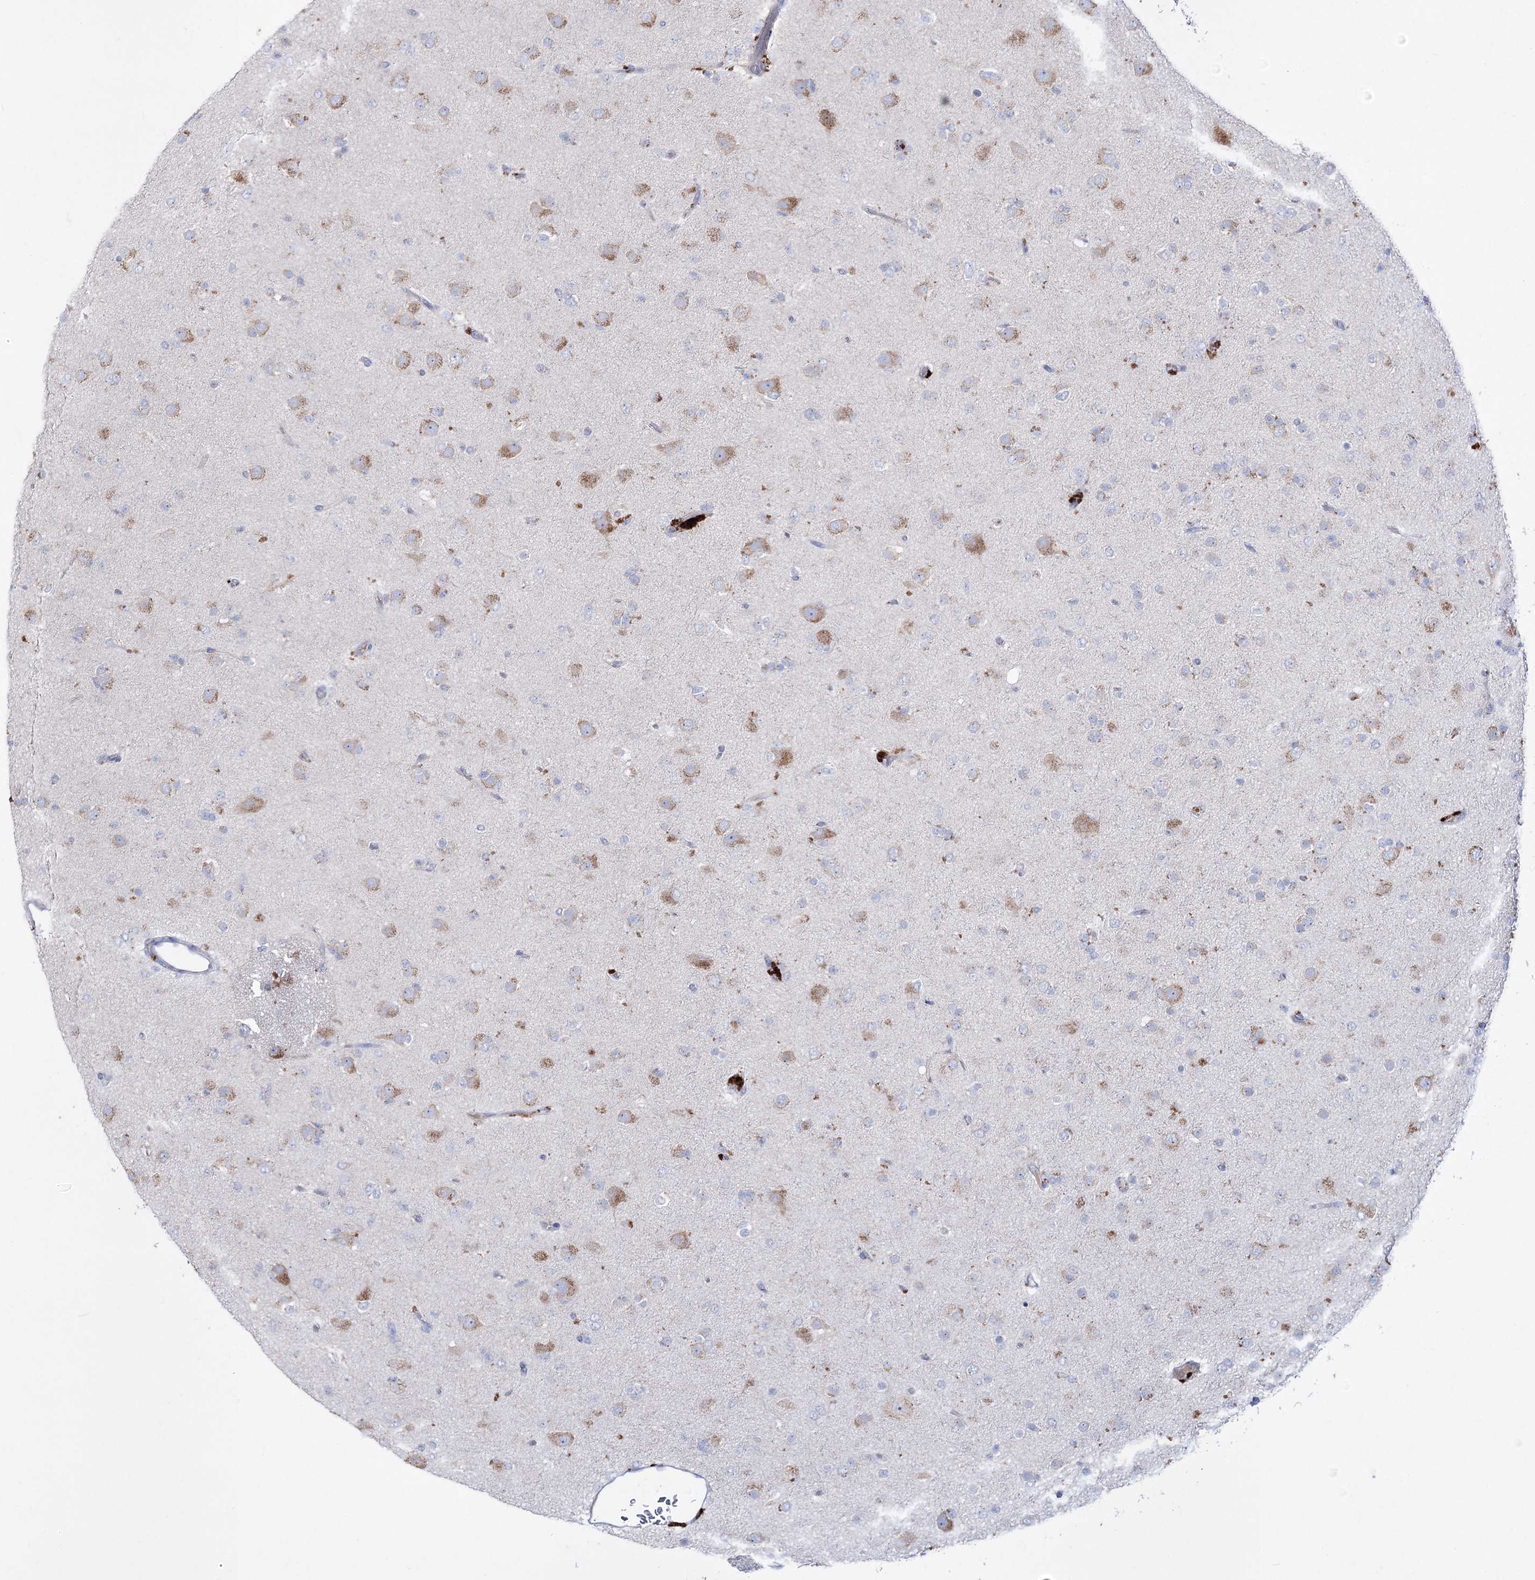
{"staining": {"intensity": "weak", "quantity": "25%-75%", "location": "cytoplasmic/membranous"}, "tissue": "glioma", "cell_type": "Tumor cells", "image_type": "cancer", "snomed": [{"axis": "morphology", "description": "Glioma, malignant, Low grade"}, {"axis": "topography", "description": "Brain"}], "caption": "IHC of low-grade glioma (malignant) reveals low levels of weak cytoplasmic/membranous staining in approximately 25%-75% of tumor cells. (DAB IHC, brown staining for protein, blue staining for nuclei).", "gene": "NAGLU", "patient": {"sex": "male", "age": 65}}